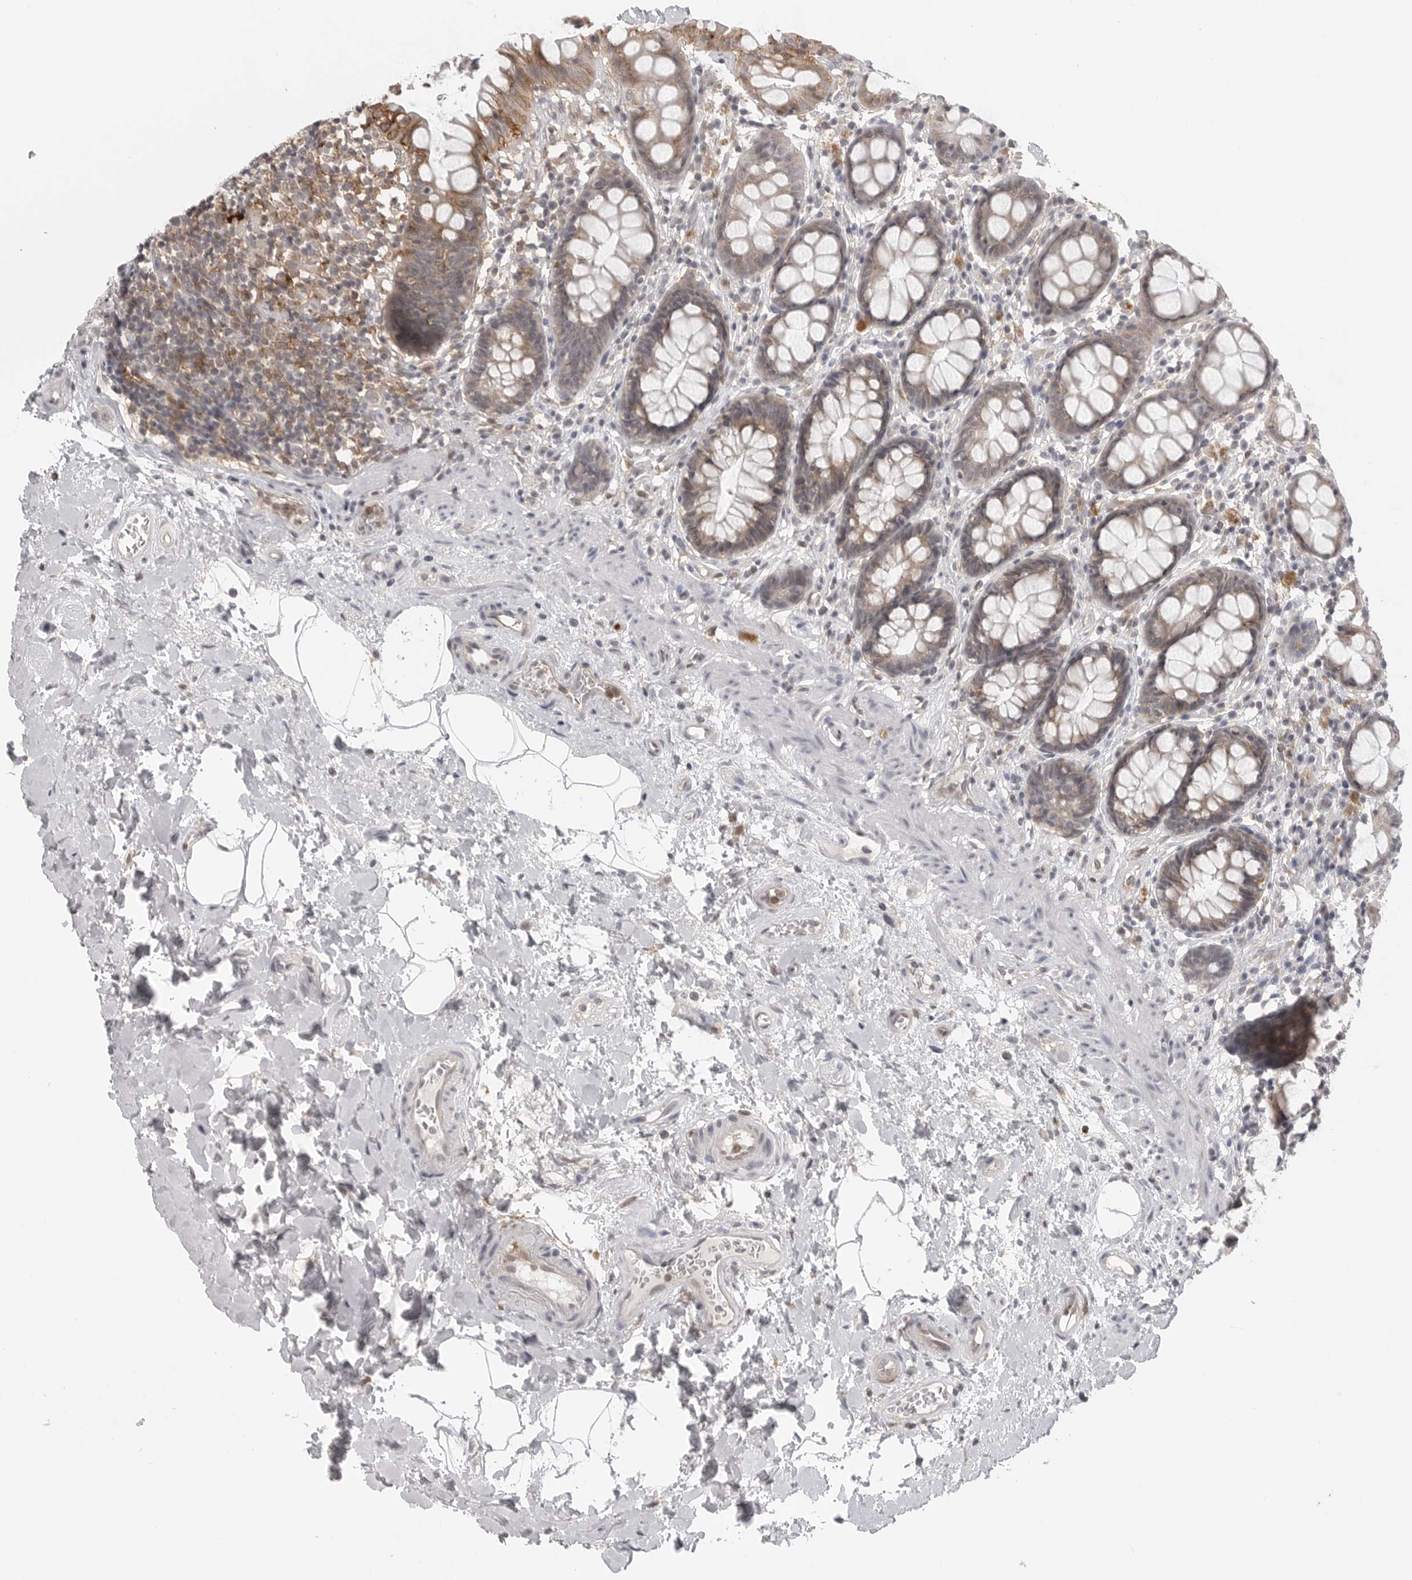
{"staining": {"intensity": "moderate", "quantity": ">75%", "location": "cytoplasmic/membranous"}, "tissue": "rectum", "cell_type": "Glandular cells", "image_type": "normal", "snomed": [{"axis": "morphology", "description": "Normal tissue, NOS"}, {"axis": "topography", "description": "Rectum"}], "caption": "Immunohistochemistry (DAB (3,3'-diaminobenzidine)) staining of benign rectum exhibits moderate cytoplasmic/membranous protein positivity in approximately >75% of glandular cells. The staining is performed using DAB brown chromogen to label protein expression. The nuclei are counter-stained blue using hematoxylin.", "gene": "IFNGR1", "patient": {"sex": "male", "age": 64}}